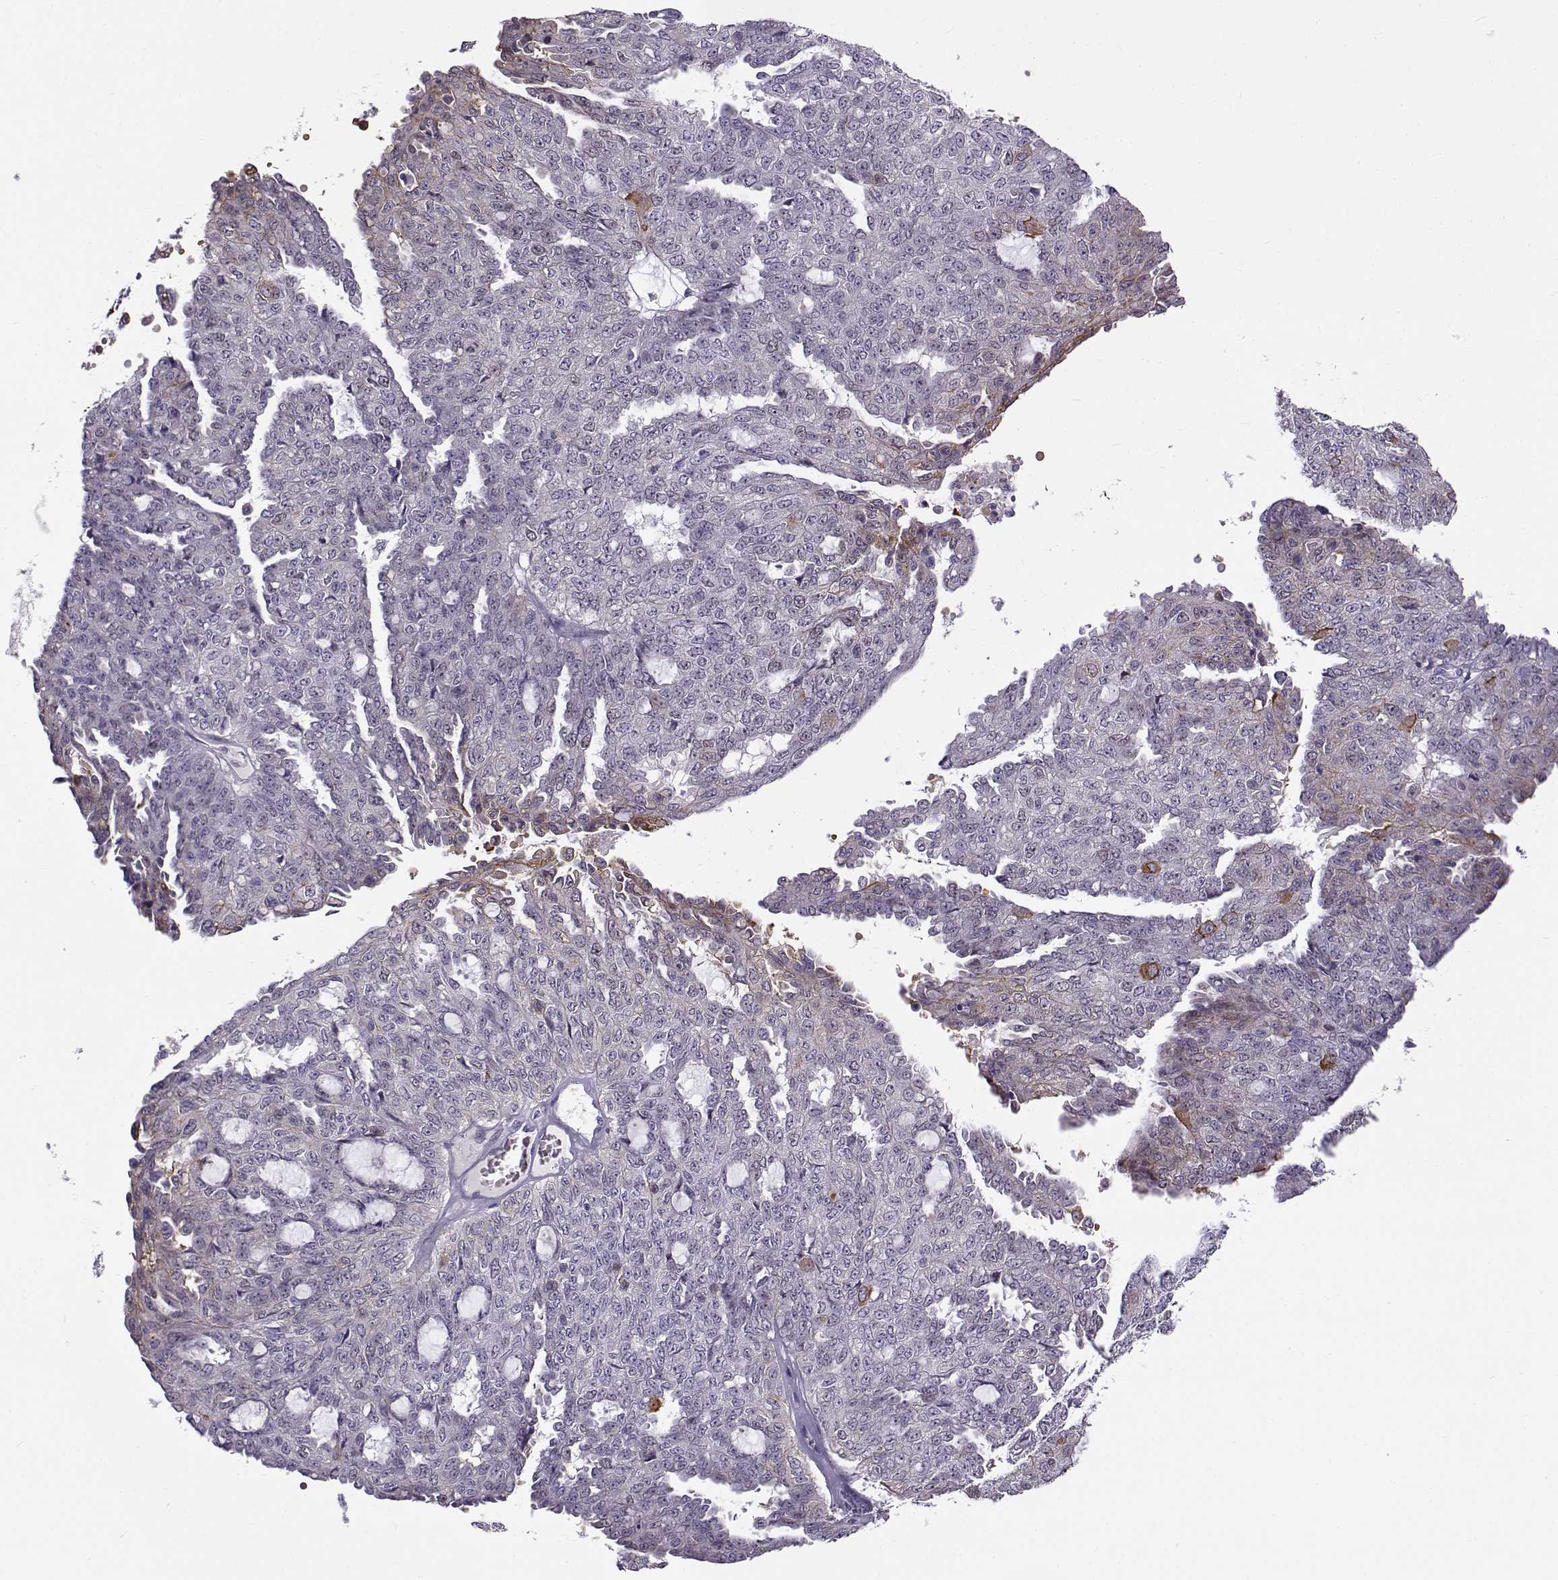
{"staining": {"intensity": "weak", "quantity": "<25%", "location": "cytoplasmic/membranous"}, "tissue": "ovarian cancer", "cell_type": "Tumor cells", "image_type": "cancer", "snomed": [{"axis": "morphology", "description": "Cystadenocarcinoma, serous, NOS"}, {"axis": "topography", "description": "Ovary"}], "caption": "Ovarian cancer (serous cystadenocarcinoma) was stained to show a protein in brown. There is no significant expression in tumor cells. Brightfield microscopy of immunohistochemistry (IHC) stained with DAB (brown) and hematoxylin (blue), captured at high magnification.", "gene": "BACH1", "patient": {"sex": "female", "age": 71}}